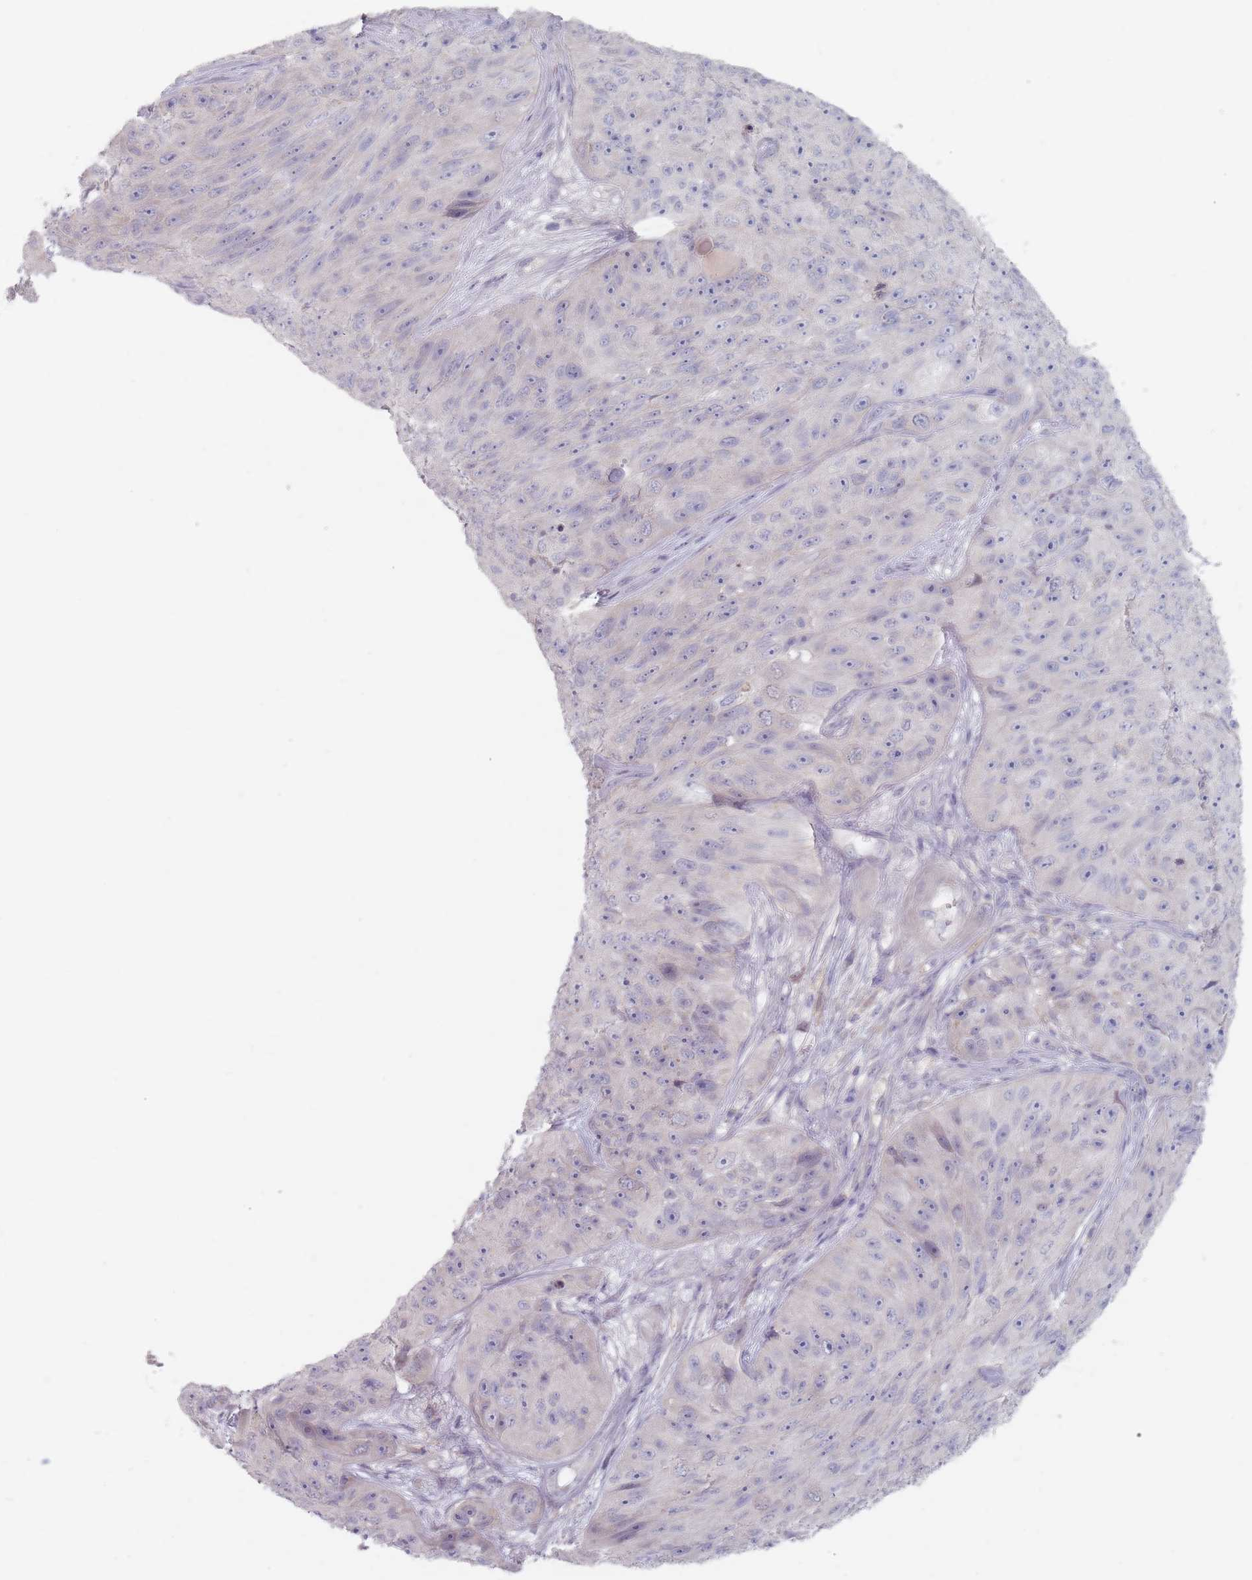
{"staining": {"intensity": "negative", "quantity": "none", "location": "none"}, "tissue": "skin cancer", "cell_type": "Tumor cells", "image_type": "cancer", "snomed": [{"axis": "morphology", "description": "Squamous cell carcinoma, NOS"}, {"axis": "topography", "description": "Skin"}], "caption": "High power microscopy image of an IHC micrograph of squamous cell carcinoma (skin), revealing no significant positivity in tumor cells.", "gene": "NAXE", "patient": {"sex": "female", "age": 87}}